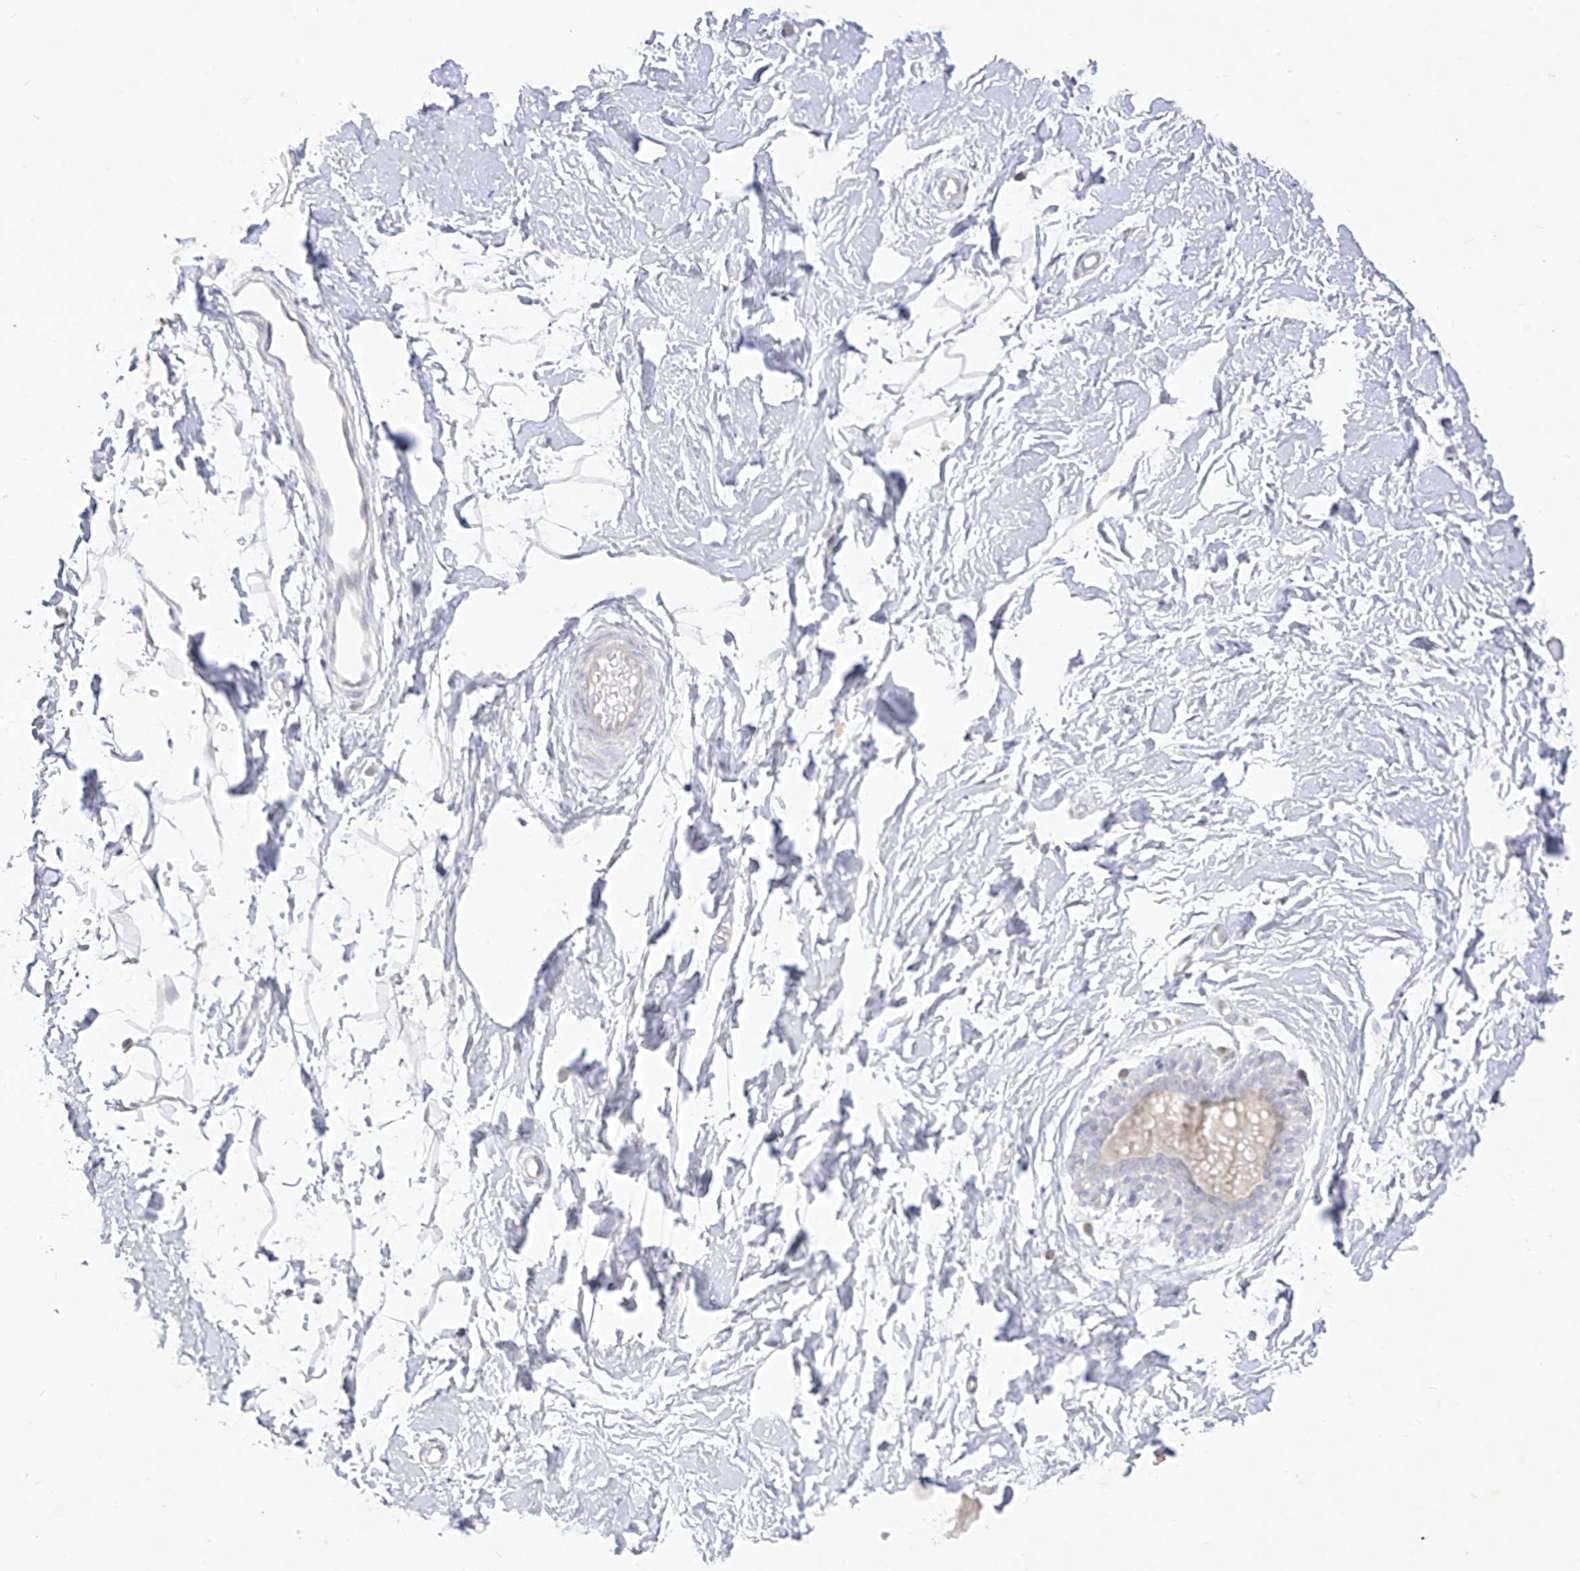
{"staining": {"intensity": "negative", "quantity": "none", "location": "none"}, "tissue": "adipose tissue", "cell_type": "Adipocytes", "image_type": "normal", "snomed": [{"axis": "morphology", "description": "Normal tissue, NOS"}, {"axis": "topography", "description": "Breast"}], "caption": "DAB (3,3'-diaminobenzidine) immunohistochemical staining of normal adipose tissue displays no significant positivity in adipocytes. (DAB immunohistochemistry (IHC) visualized using brightfield microscopy, high magnification).", "gene": "TGM4", "patient": {"sex": "female", "age": 23}}